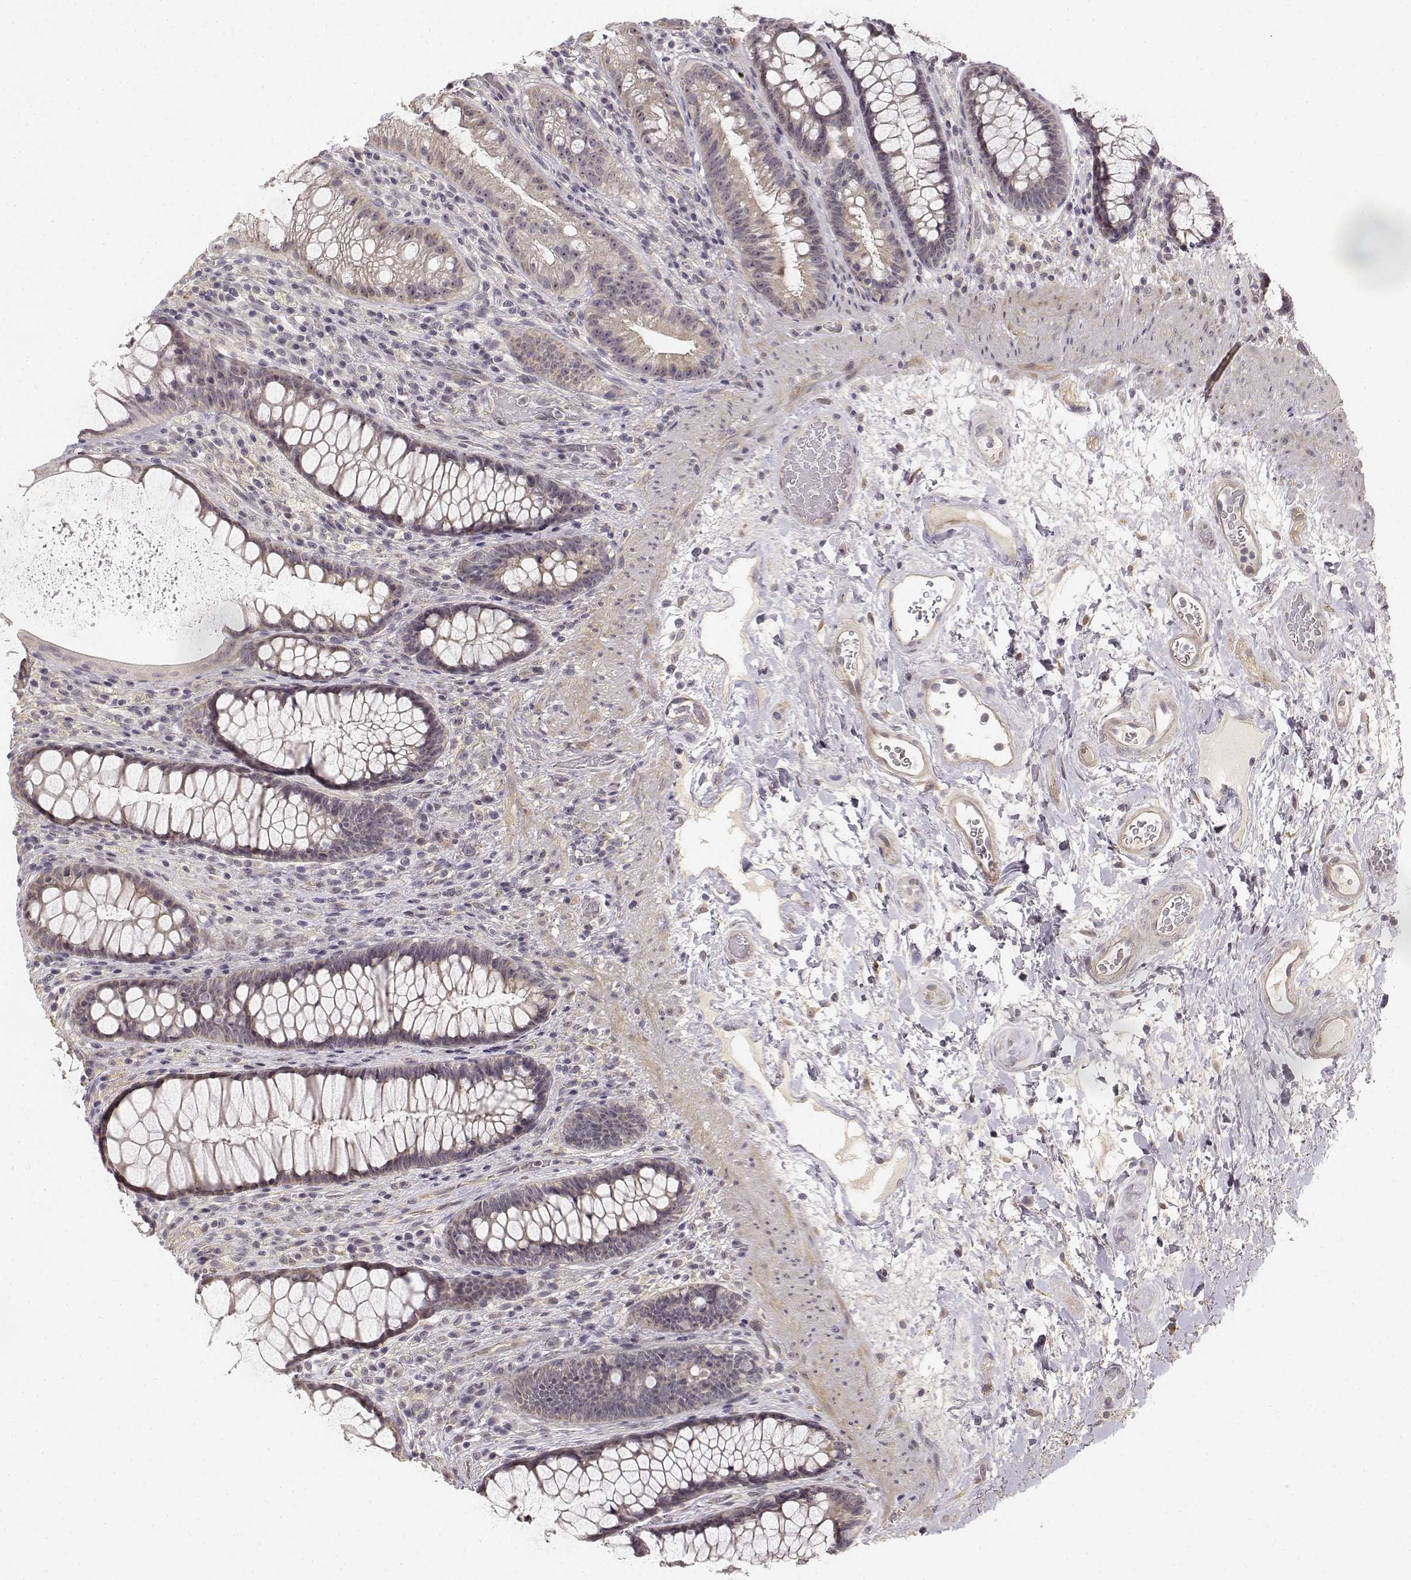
{"staining": {"intensity": "weak", "quantity": ">75%", "location": "cytoplasmic/membranous"}, "tissue": "rectum", "cell_type": "Glandular cells", "image_type": "normal", "snomed": [{"axis": "morphology", "description": "Normal tissue, NOS"}, {"axis": "topography", "description": "Rectum"}], "caption": "Glandular cells demonstrate weak cytoplasmic/membranous positivity in about >75% of cells in benign rectum. The protein is stained brown, and the nuclei are stained in blue (DAB IHC with brightfield microscopy, high magnification).", "gene": "MED12L", "patient": {"sex": "male", "age": 72}}